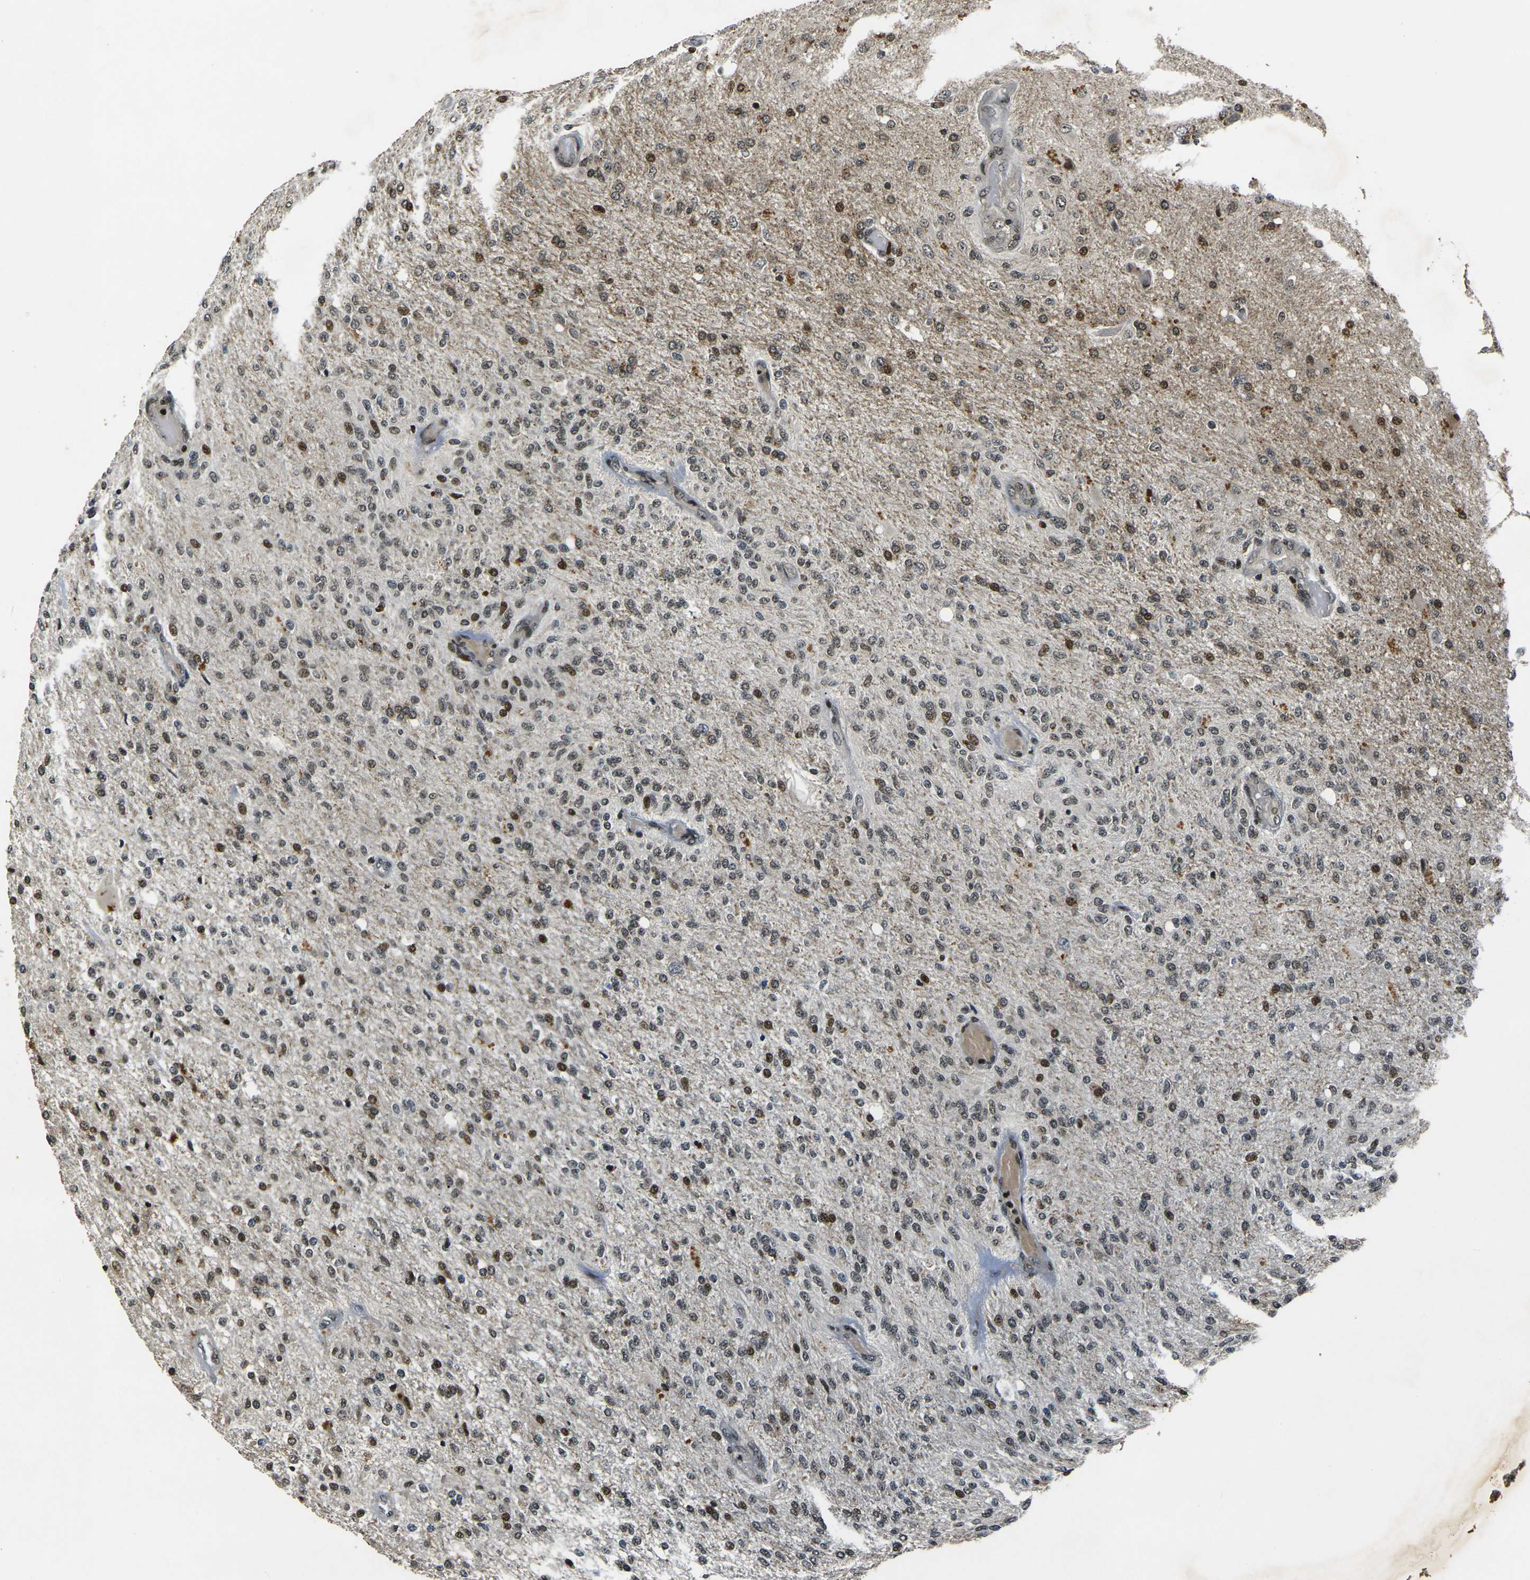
{"staining": {"intensity": "moderate", "quantity": "25%-75%", "location": "nuclear"}, "tissue": "glioma", "cell_type": "Tumor cells", "image_type": "cancer", "snomed": [{"axis": "morphology", "description": "Normal tissue, NOS"}, {"axis": "morphology", "description": "Glioma, malignant, High grade"}, {"axis": "topography", "description": "Cerebral cortex"}], "caption": "Immunohistochemical staining of high-grade glioma (malignant) exhibits moderate nuclear protein staining in about 25%-75% of tumor cells.", "gene": "ACTL6A", "patient": {"sex": "male", "age": 77}}